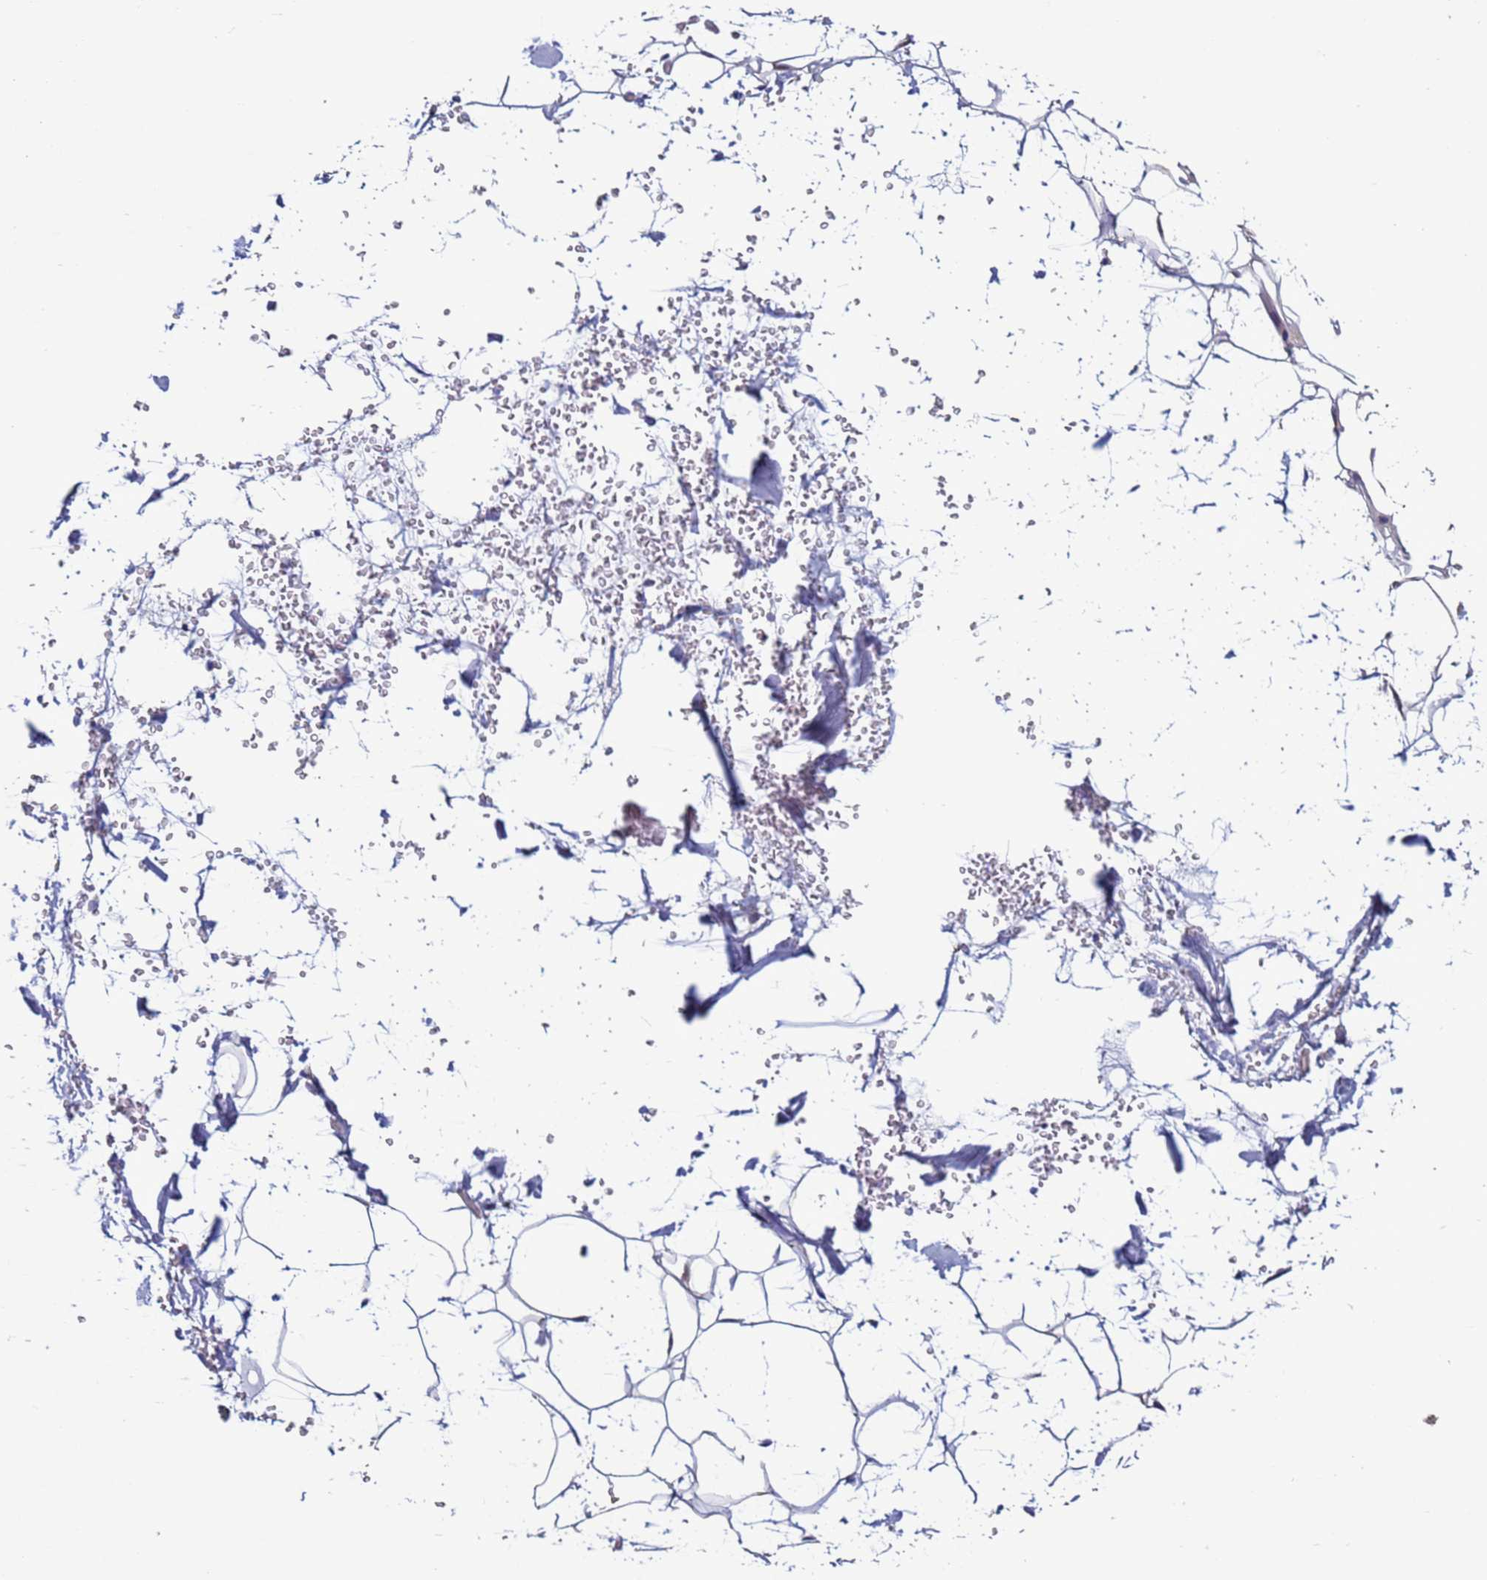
{"staining": {"intensity": "negative", "quantity": "none", "location": "none"}, "tissue": "adipose tissue", "cell_type": "Adipocytes", "image_type": "normal", "snomed": [{"axis": "morphology", "description": "Normal tissue, NOS"}, {"axis": "topography", "description": "Breast"}], "caption": "Normal adipose tissue was stained to show a protein in brown. There is no significant expression in adipocytes. (Stains: DAB IHC with hematoxylin counter stain, Microscopy: brightfield microscopy at high magnification).", "gene": "GAREM1", "patient": {"sex": "female", "age": 26}}